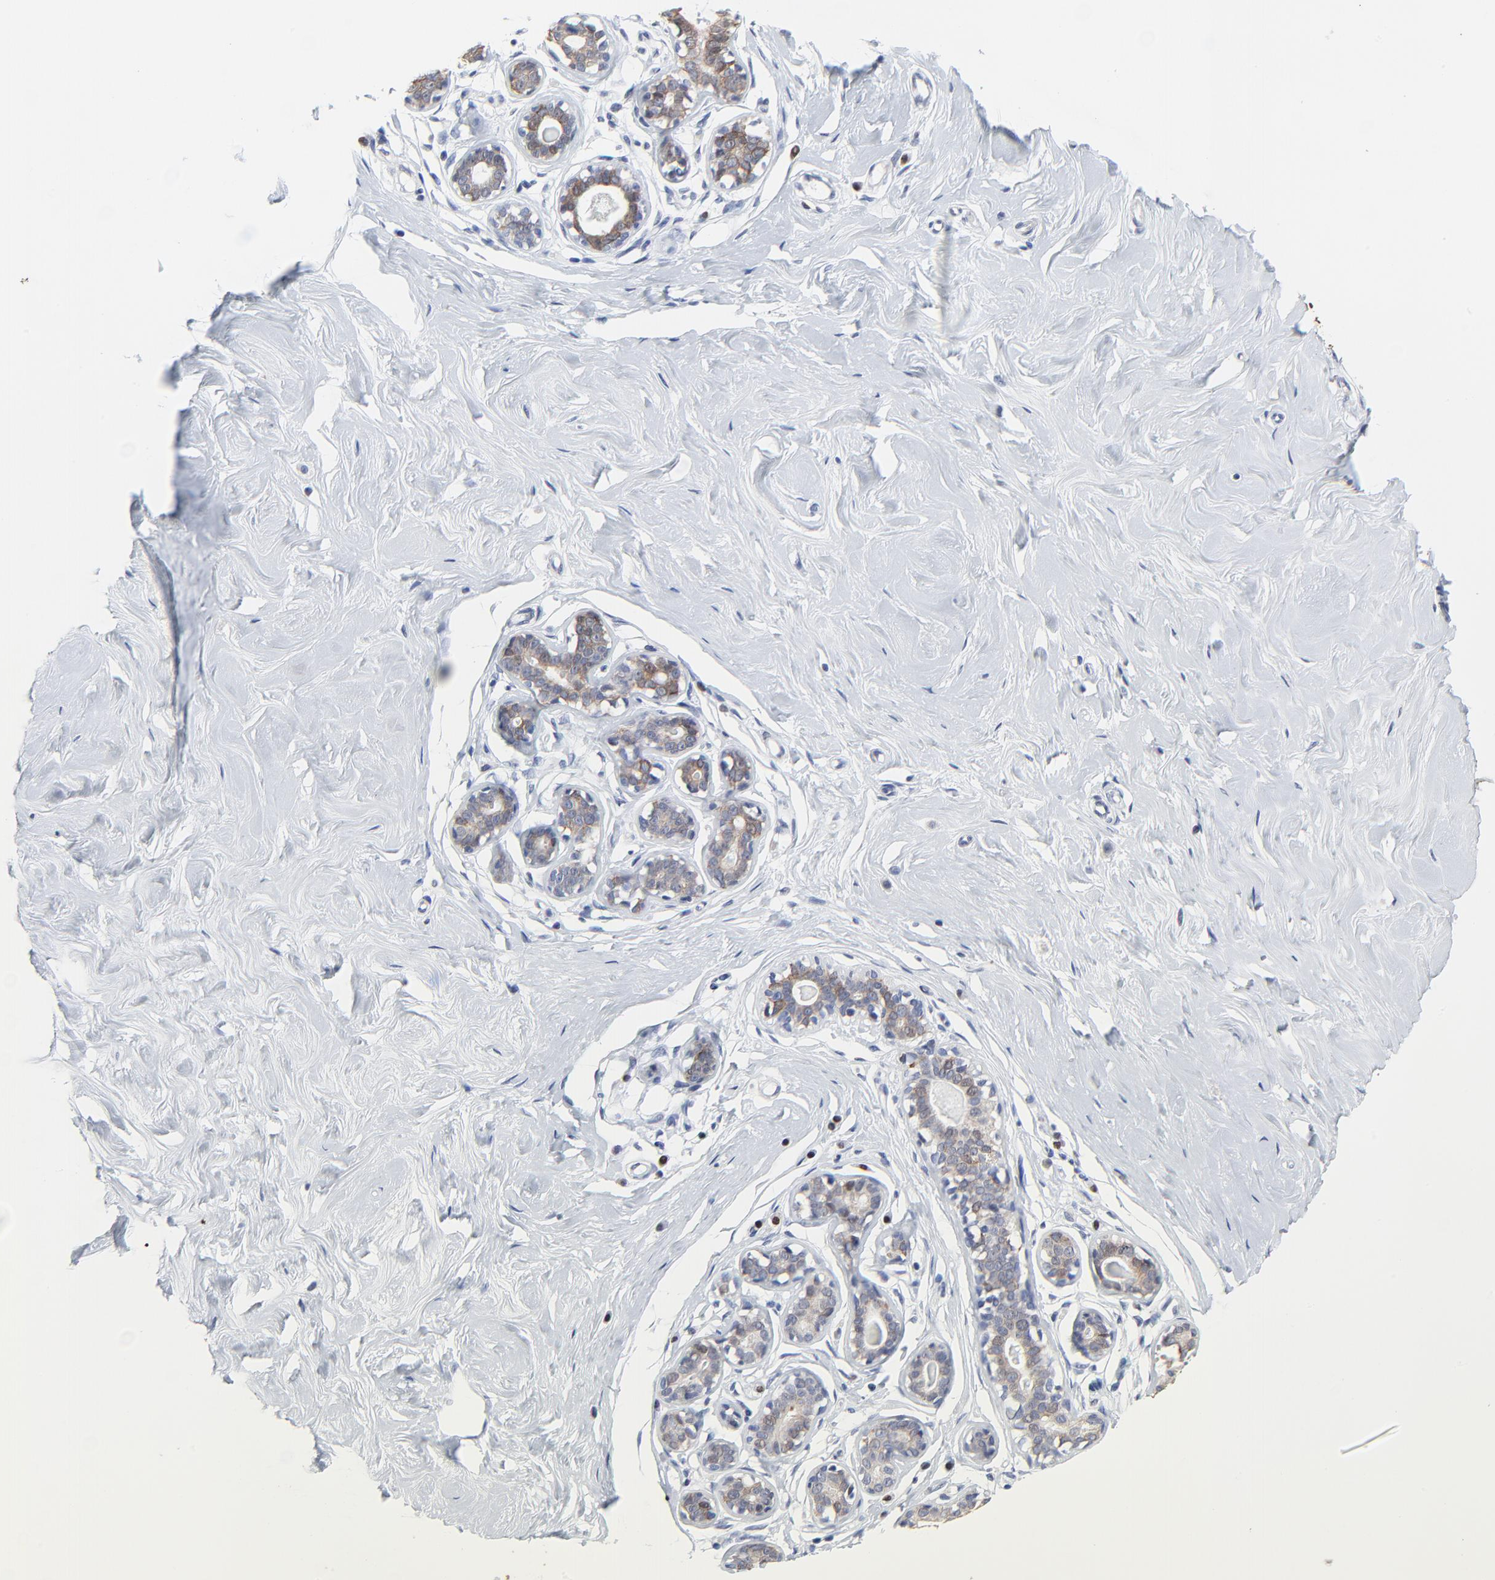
{"staining": {"intensity": "negative", "quantity": "none", "location": "none"}, "tissue": "breast", "cell_type": "Adipocytes", "image_type": "normal", "snomed": [{"axis": "morphology", "description": "Normal tissue, NOS"}, {"axis": "topography", "description": "Breast"}], "caption": "Immunohistochemistry histopathology image of benign human breast stained for a protein (brown), which shows no positivity in adipocytes.", "gene": "LNX1", "patient": {"sex": "female", "age": 23}}